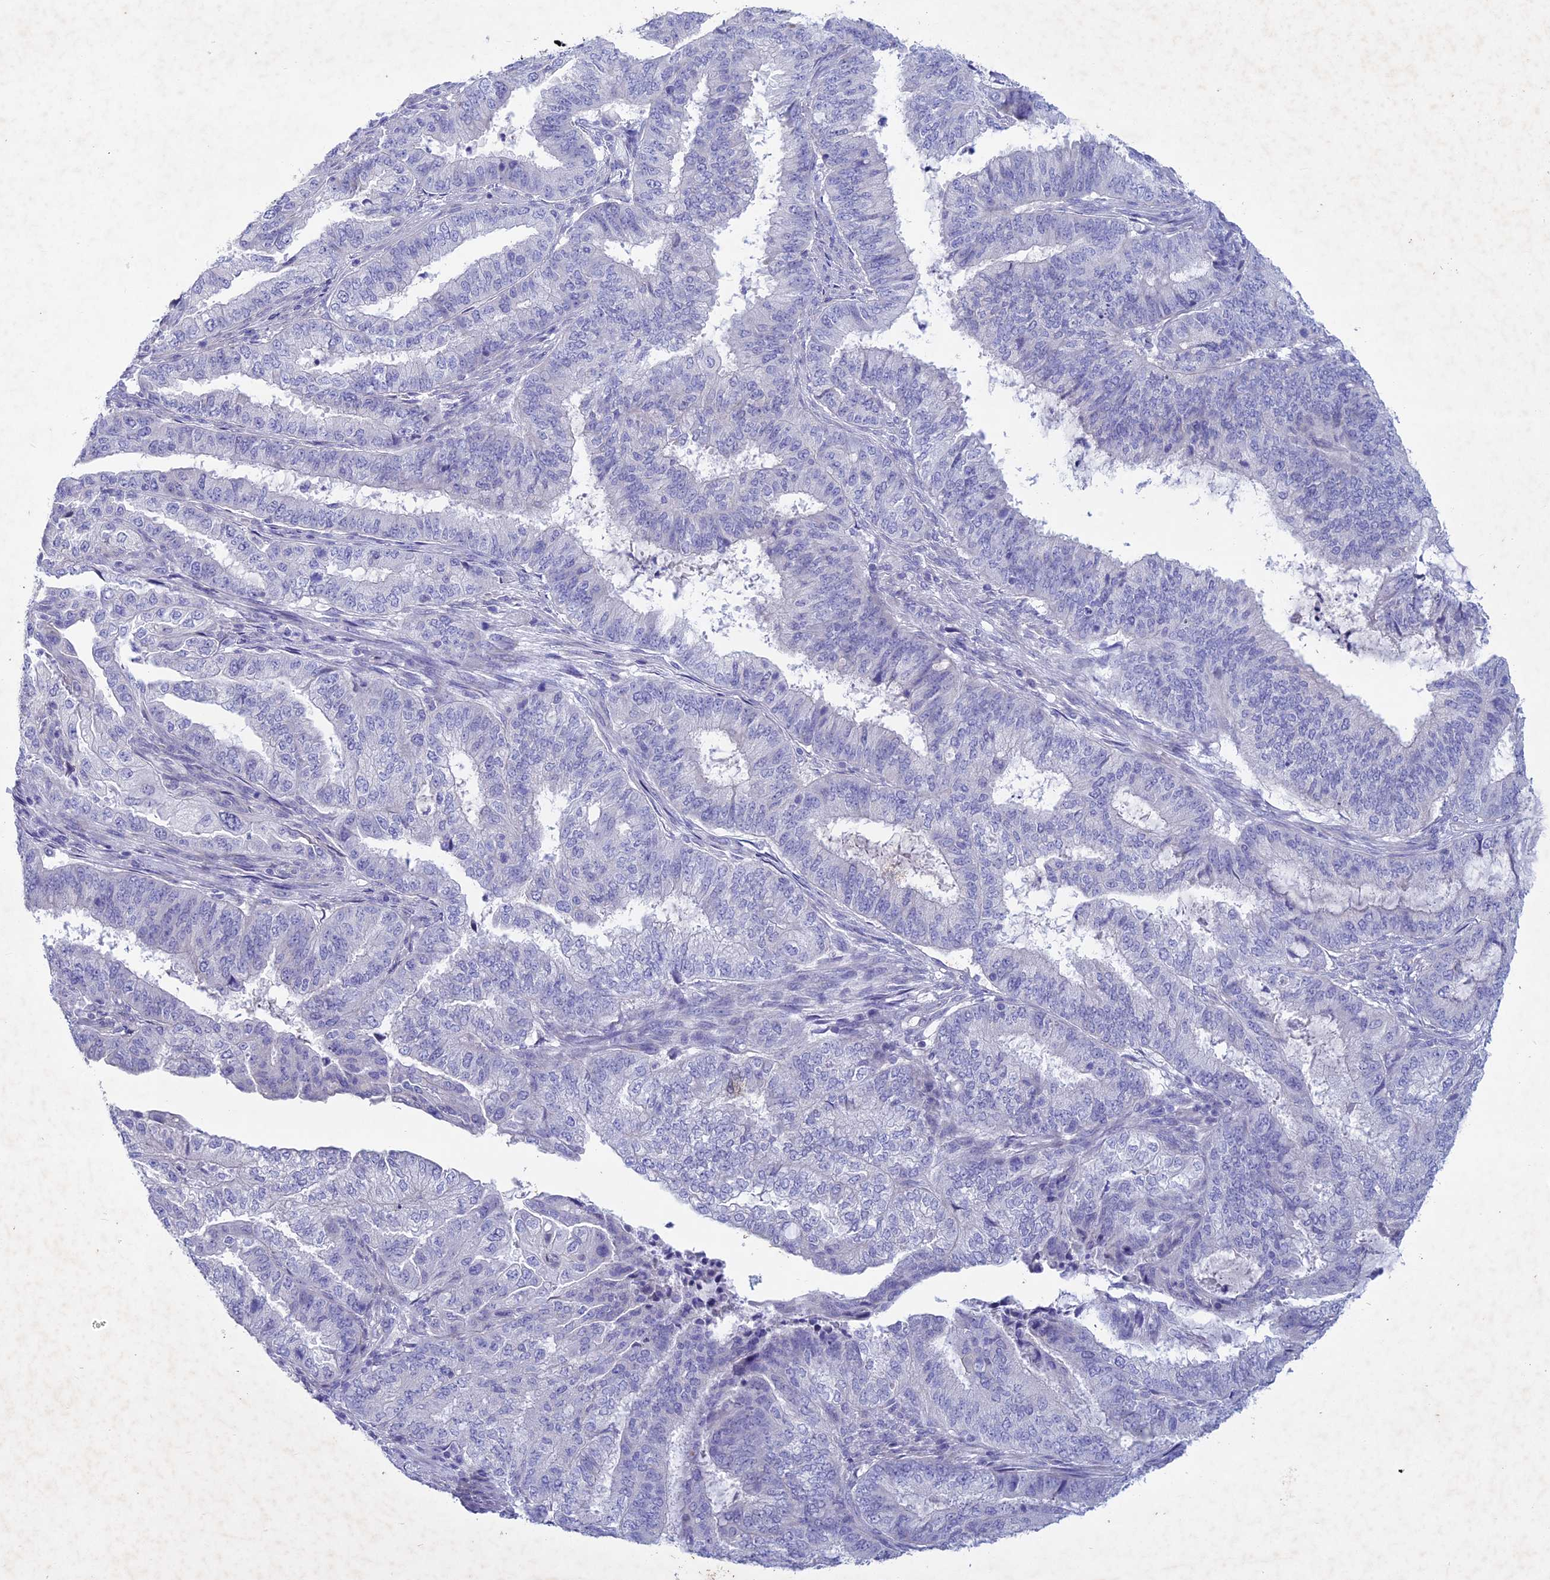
{"staining": {"intensity": "negative", "quantity": "none", "location": "none"}, "tissue": "endometrial cancer", "cell_type": "Tumor cells", "image_type": "cancer", "snomed": [{"axis": "morphology", "description": "Adenocarcinoma, NOS"}, {"axis": "topography", "description": "Endometrium"}], "caption": "High power microscopy histopathology image of an immunohistochemistry micrograph of adenocarcinoma (endometrial), revealing no significant positivity in tumor cells.", "gene": "BTBD19", "patient": {"sex": "female", "age": 51}}